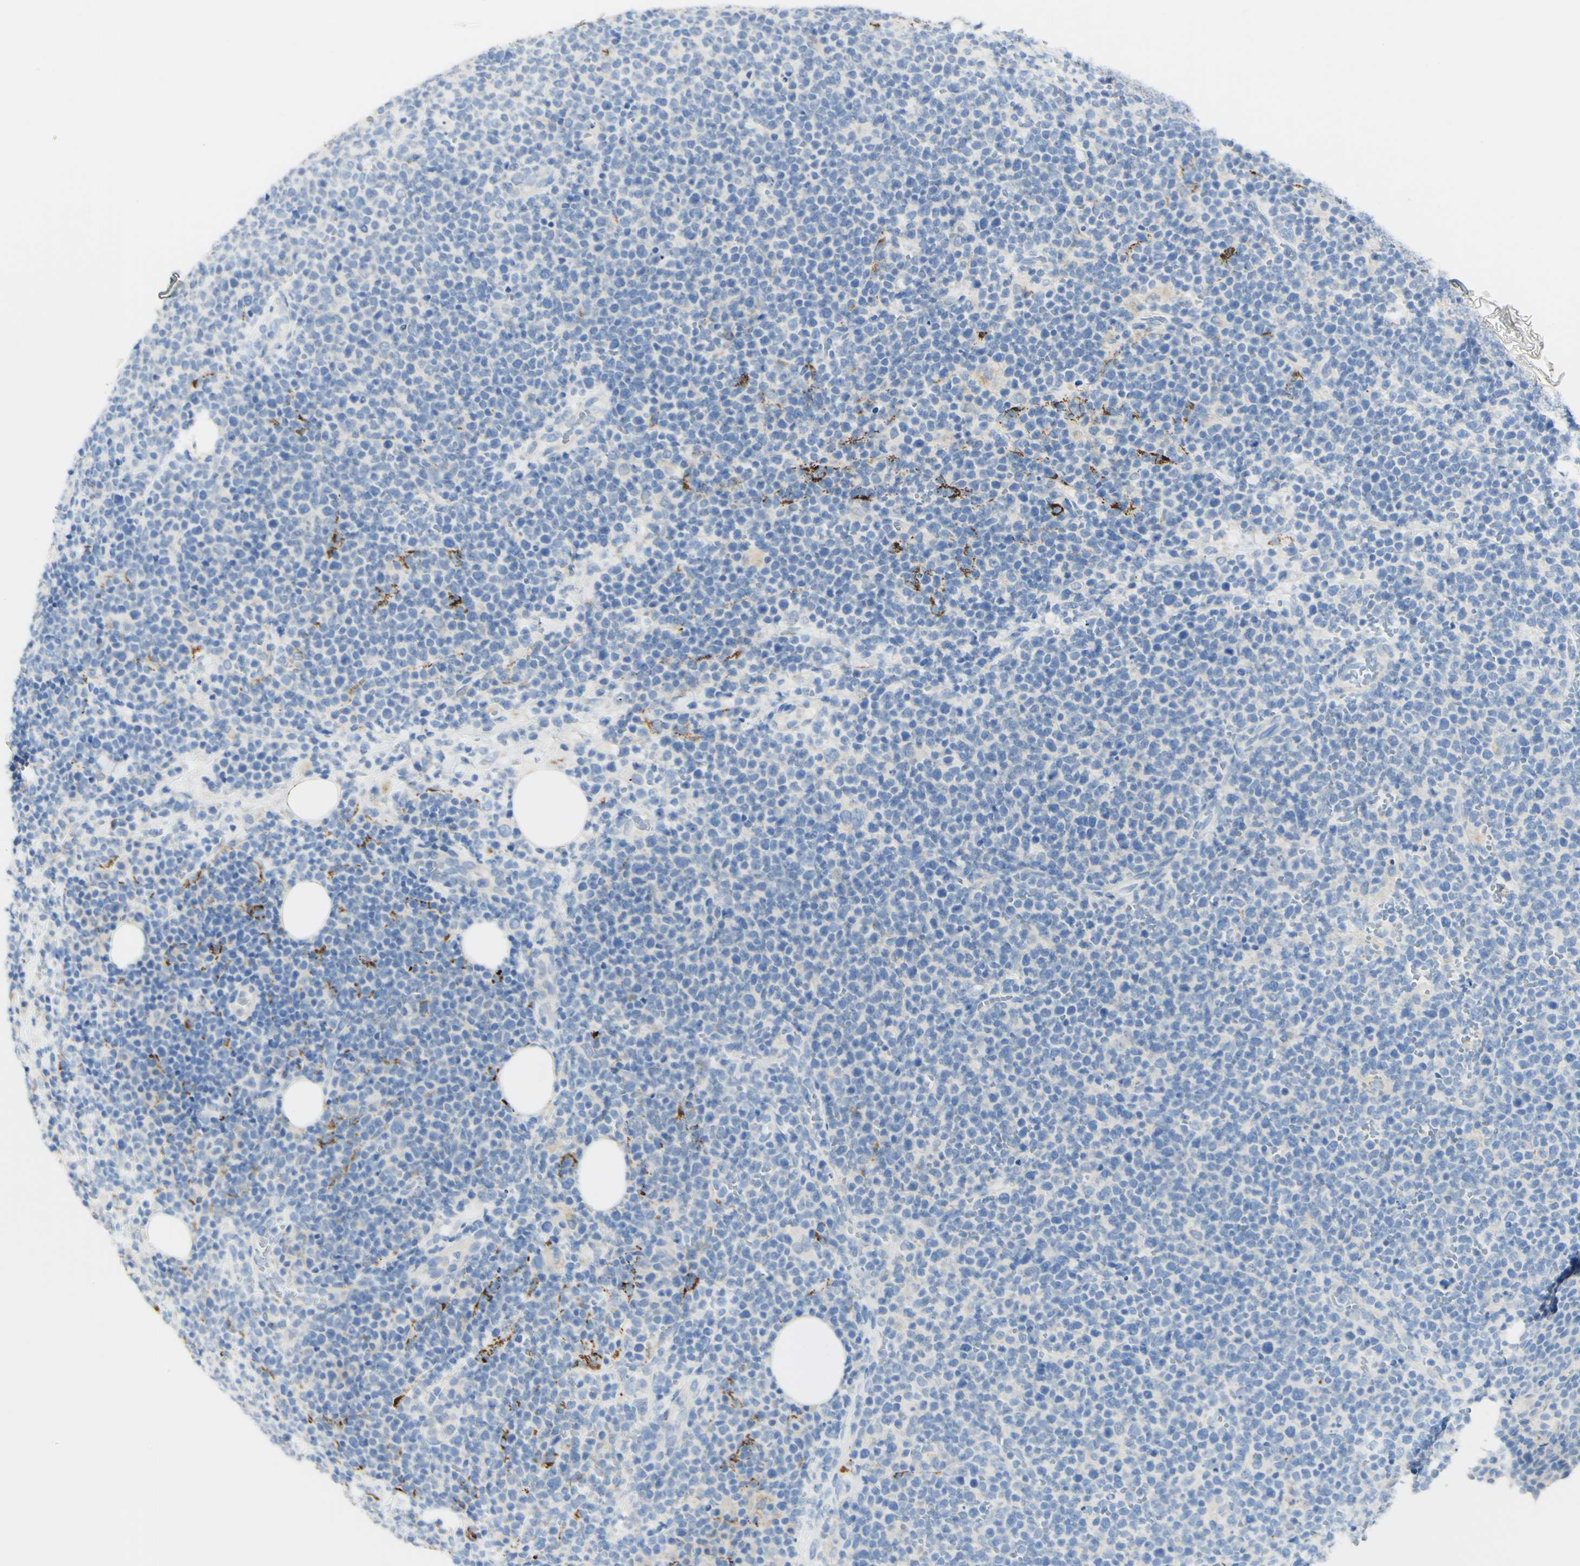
{"staining": {"intensity": "negative", "quantity": "none", "location": "none"}, "tissue": "lymphoma", "cell_type": "Tumor cells", "image_type": "cancer", "snomed": [{"axis": "morphology", "description": "Malignant lymphoma, non-Hodgkin's type, High grade"}, {"axis": "topography", "description": "Lymph node"}], "caption": "DAB (3,3'-diaminobenzidine) immunohistochemical staining of high-grade malignant lymphoma, non-Hodgkin's type shows no significant expression in tumor cells. The staining was performed using DAB to visualize the protein expression in brown, while the nuclei were stained in blue with hematoxylin (Magnification: 20x).", "gene": "FGF4", "patient": {"sex": "male", "age": 61}}